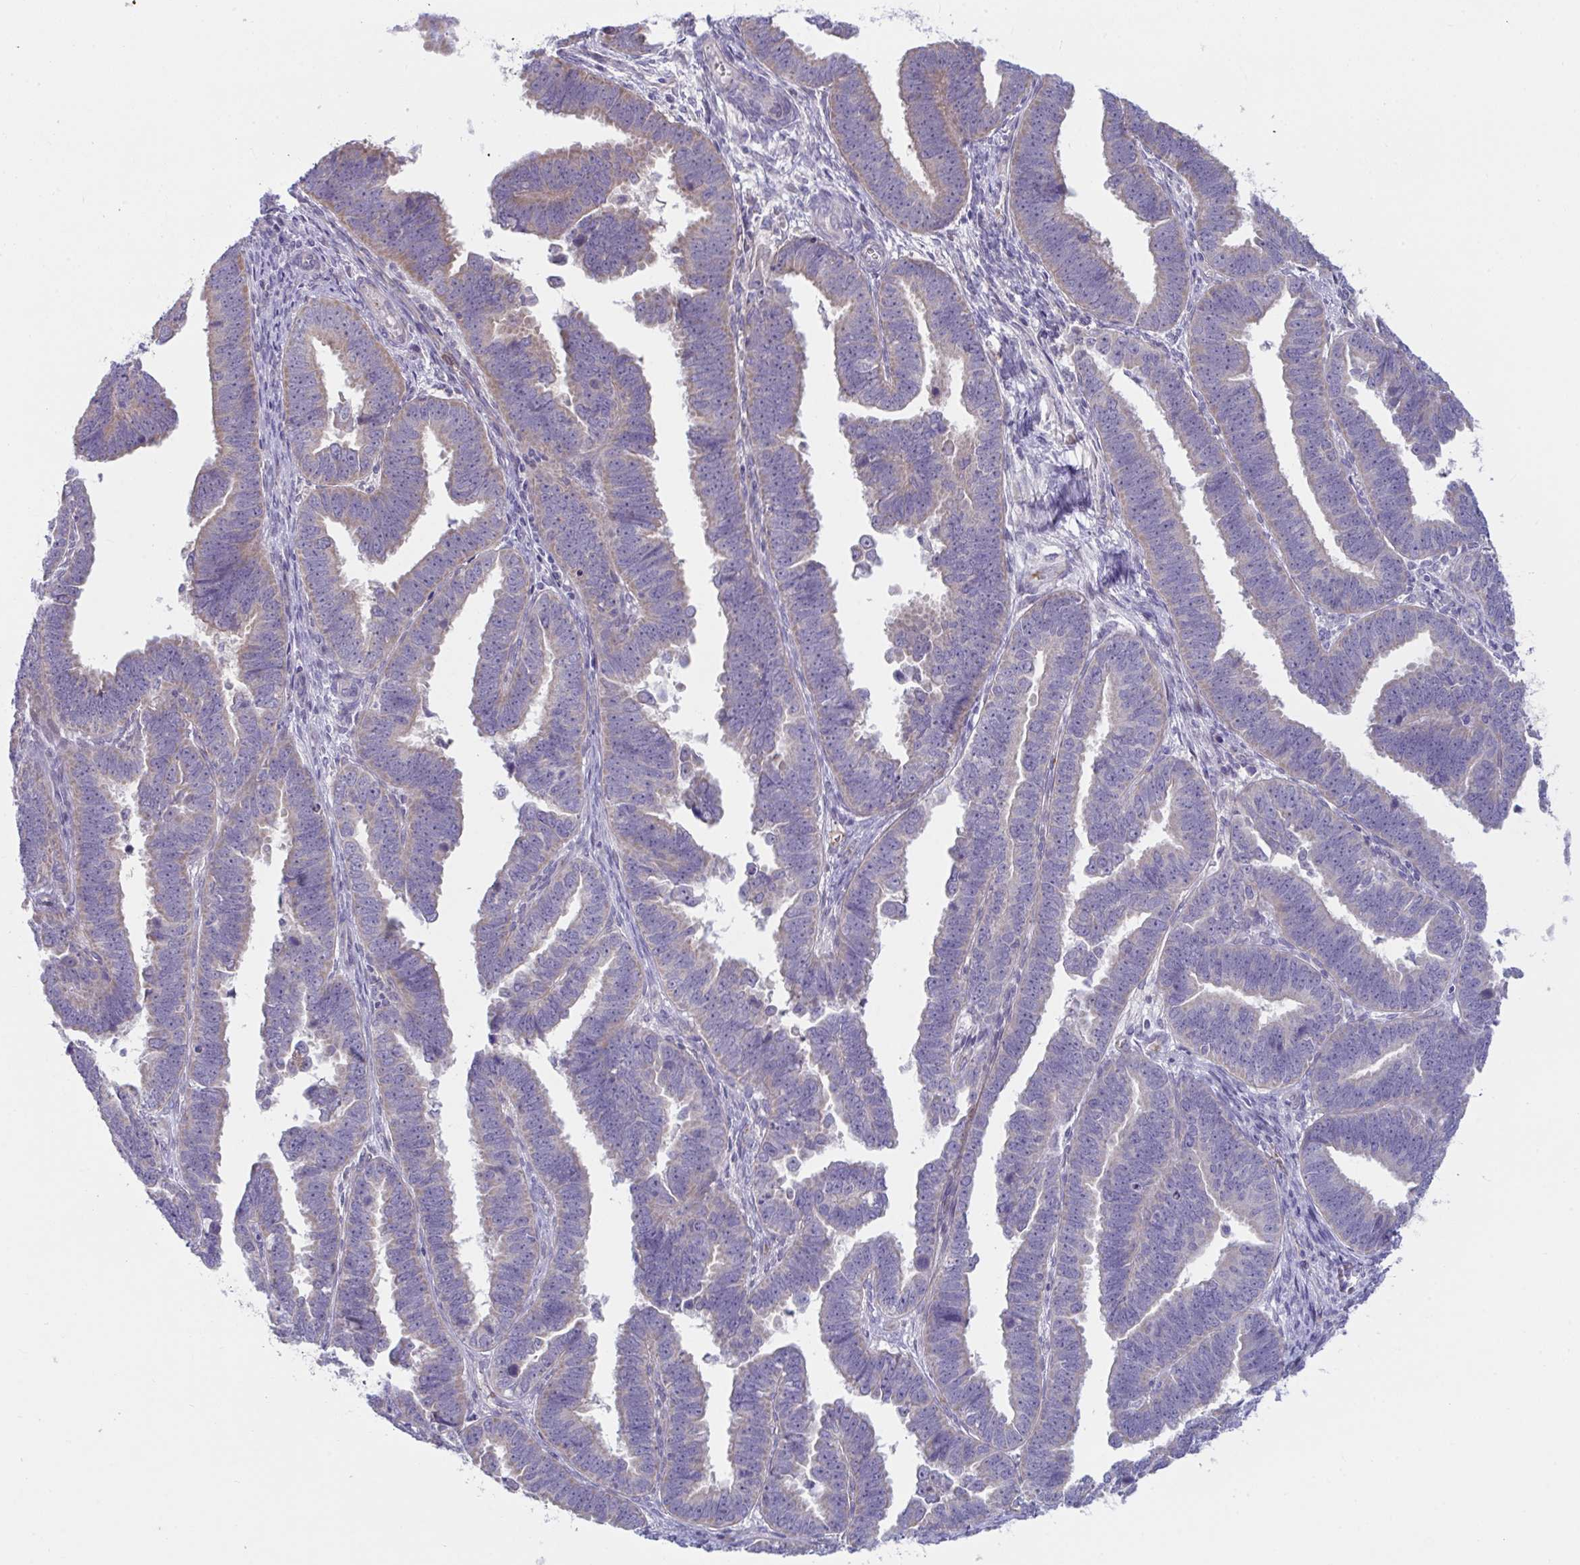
{"staining": {"intensity": "weak", "quantity": "<25%", "location": "cytoplasmic/membranous"}, "tissue": "endometrial cancer", "cell_type": "Tumor cells", "image_type": "cancer", "snomed": [{"axis": "morphology", "description": "Adenocarcinoma, NOS"}, {"axis": "topography", "description": "Endometrium"}], "caption": "Endometrial cancer (adenocarcinoma) stained for a protein using immunohistochemistry (IHC) displays no positivity tumor cells.", "gene": "IL37", "patient": {"sex": "female", "age": 75}}